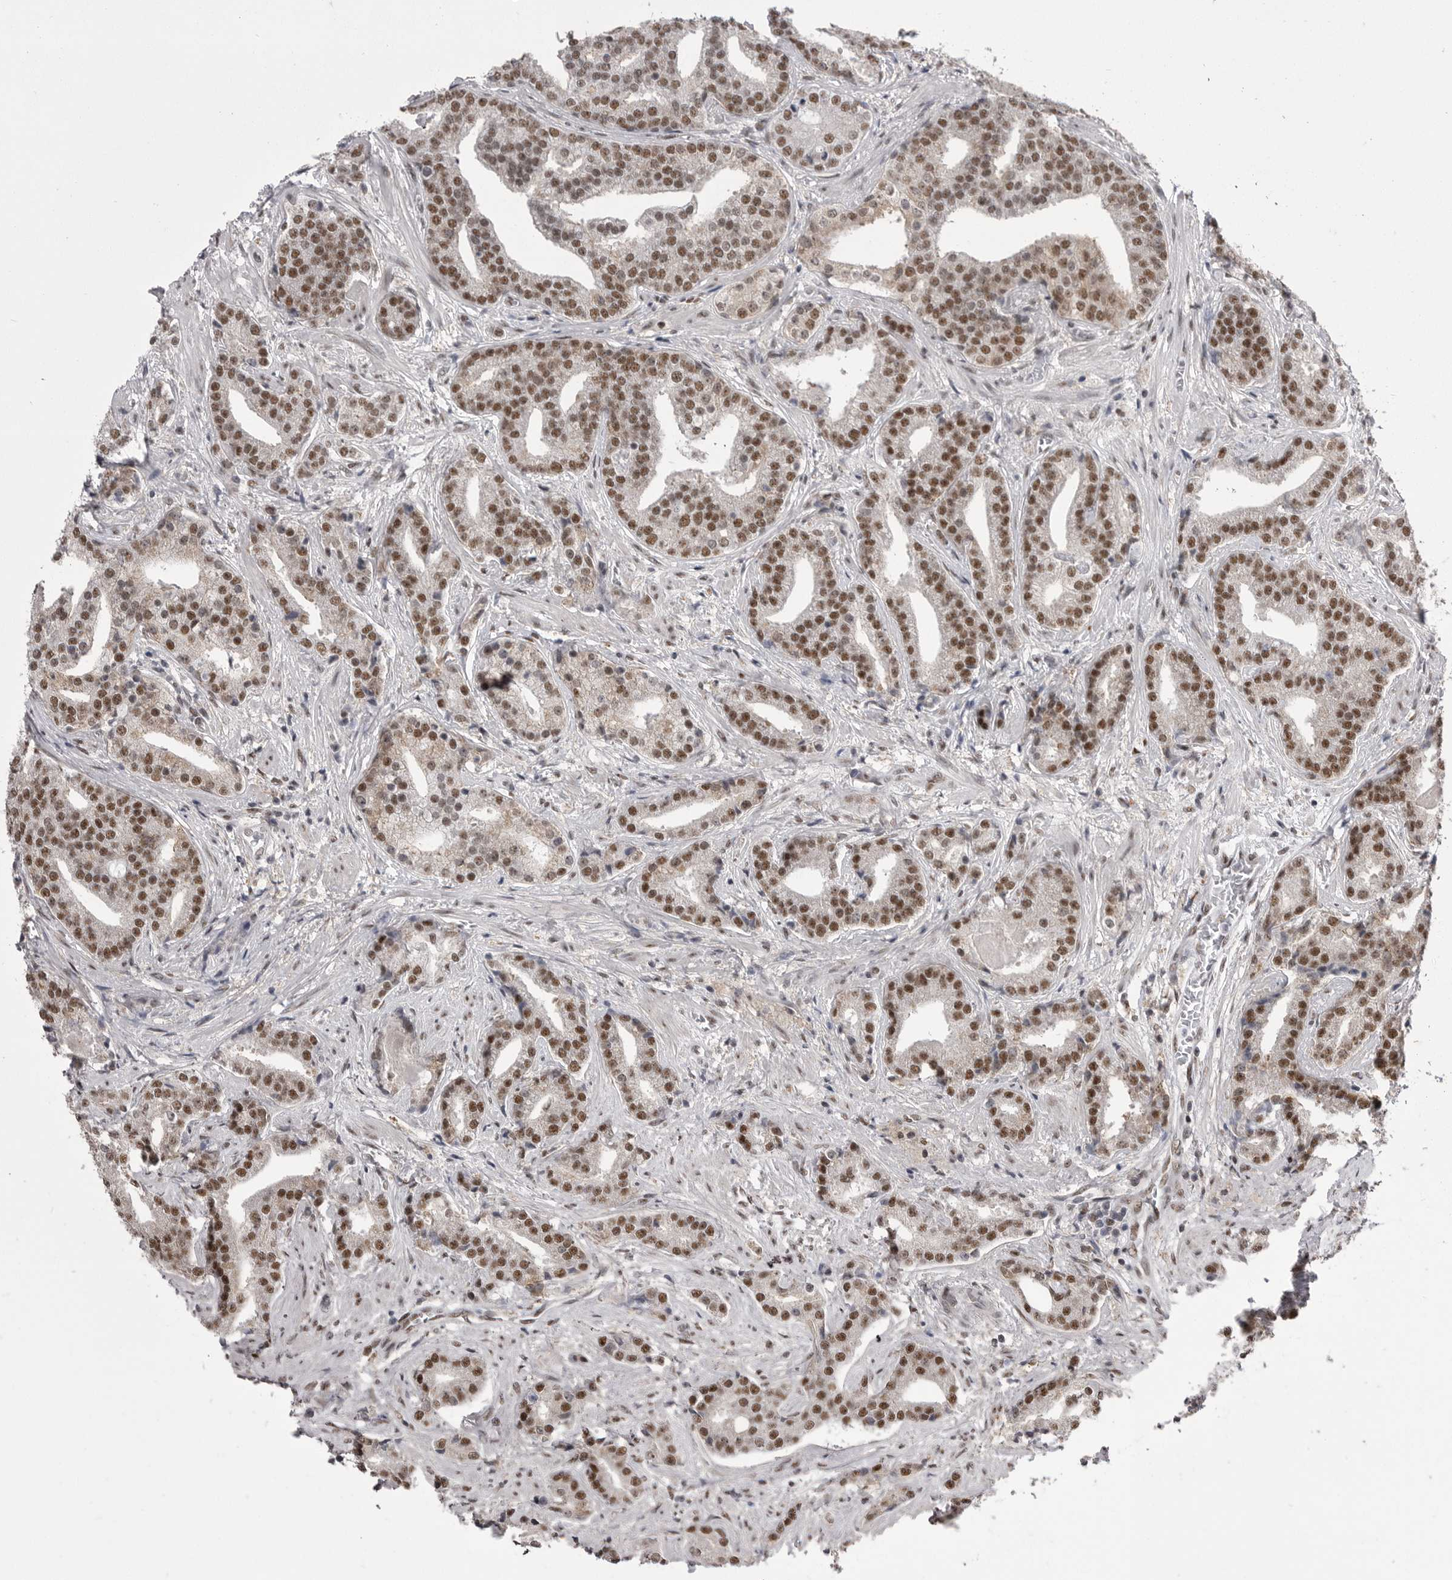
{"staining": {"intensity": "moderate", "quantity": ">75%", "location": "nuclear"}, "tissue": "prostate cancer", "cell_type": "Tumor cells", "image_type": "cancer", "snomed": [{"axis": "morphology", "description": "Adenocarcinoma, Low grade"}, {"axis": "topography", "description": "Prostate"}], "caption": "The image shows a brown stain indicating the presence of a protein in the nuclear of tumor cells in adenocarcinoma (low-grade) (prostate).", "gene": "MEPCE", "patient": {"sex": "male", "age": 67}}